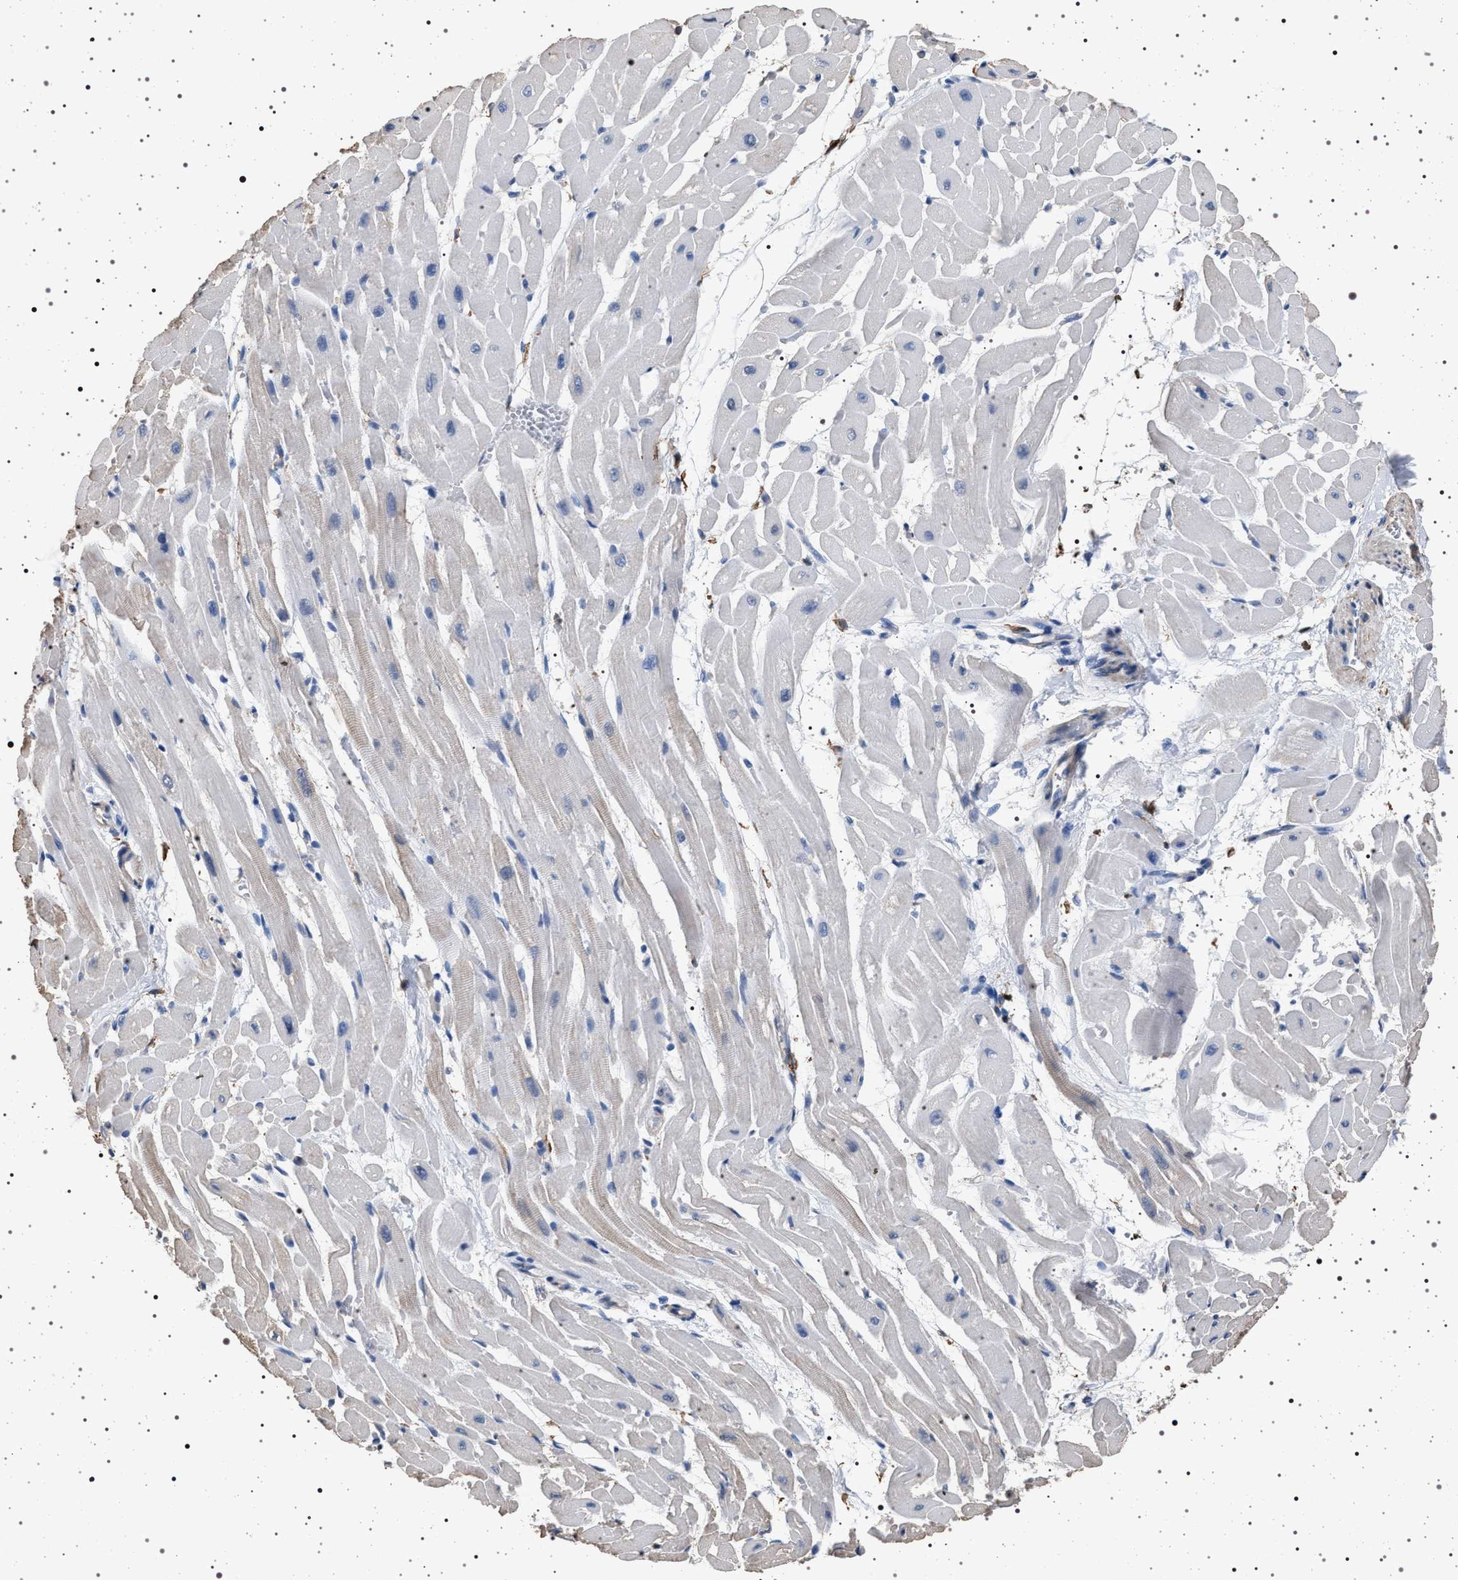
{"staining": {"intensity": "negative", "quantity": "none", "location": "none"}, "tissue": "heart muscle", "cell_type": "Cardiomyocytes", "image_type": "normal", "snomed": [{"axis": "morphology", "description": "Normal tissue, NOS"}, {"axis": "topography", "description": "Heart"}], "caption": "Immunohistochemistry of normal human heart muscle shows no staining in cardiomyocytes.", "gene": "SMAP2", "patient": {"sex": "male", "age": 45}}